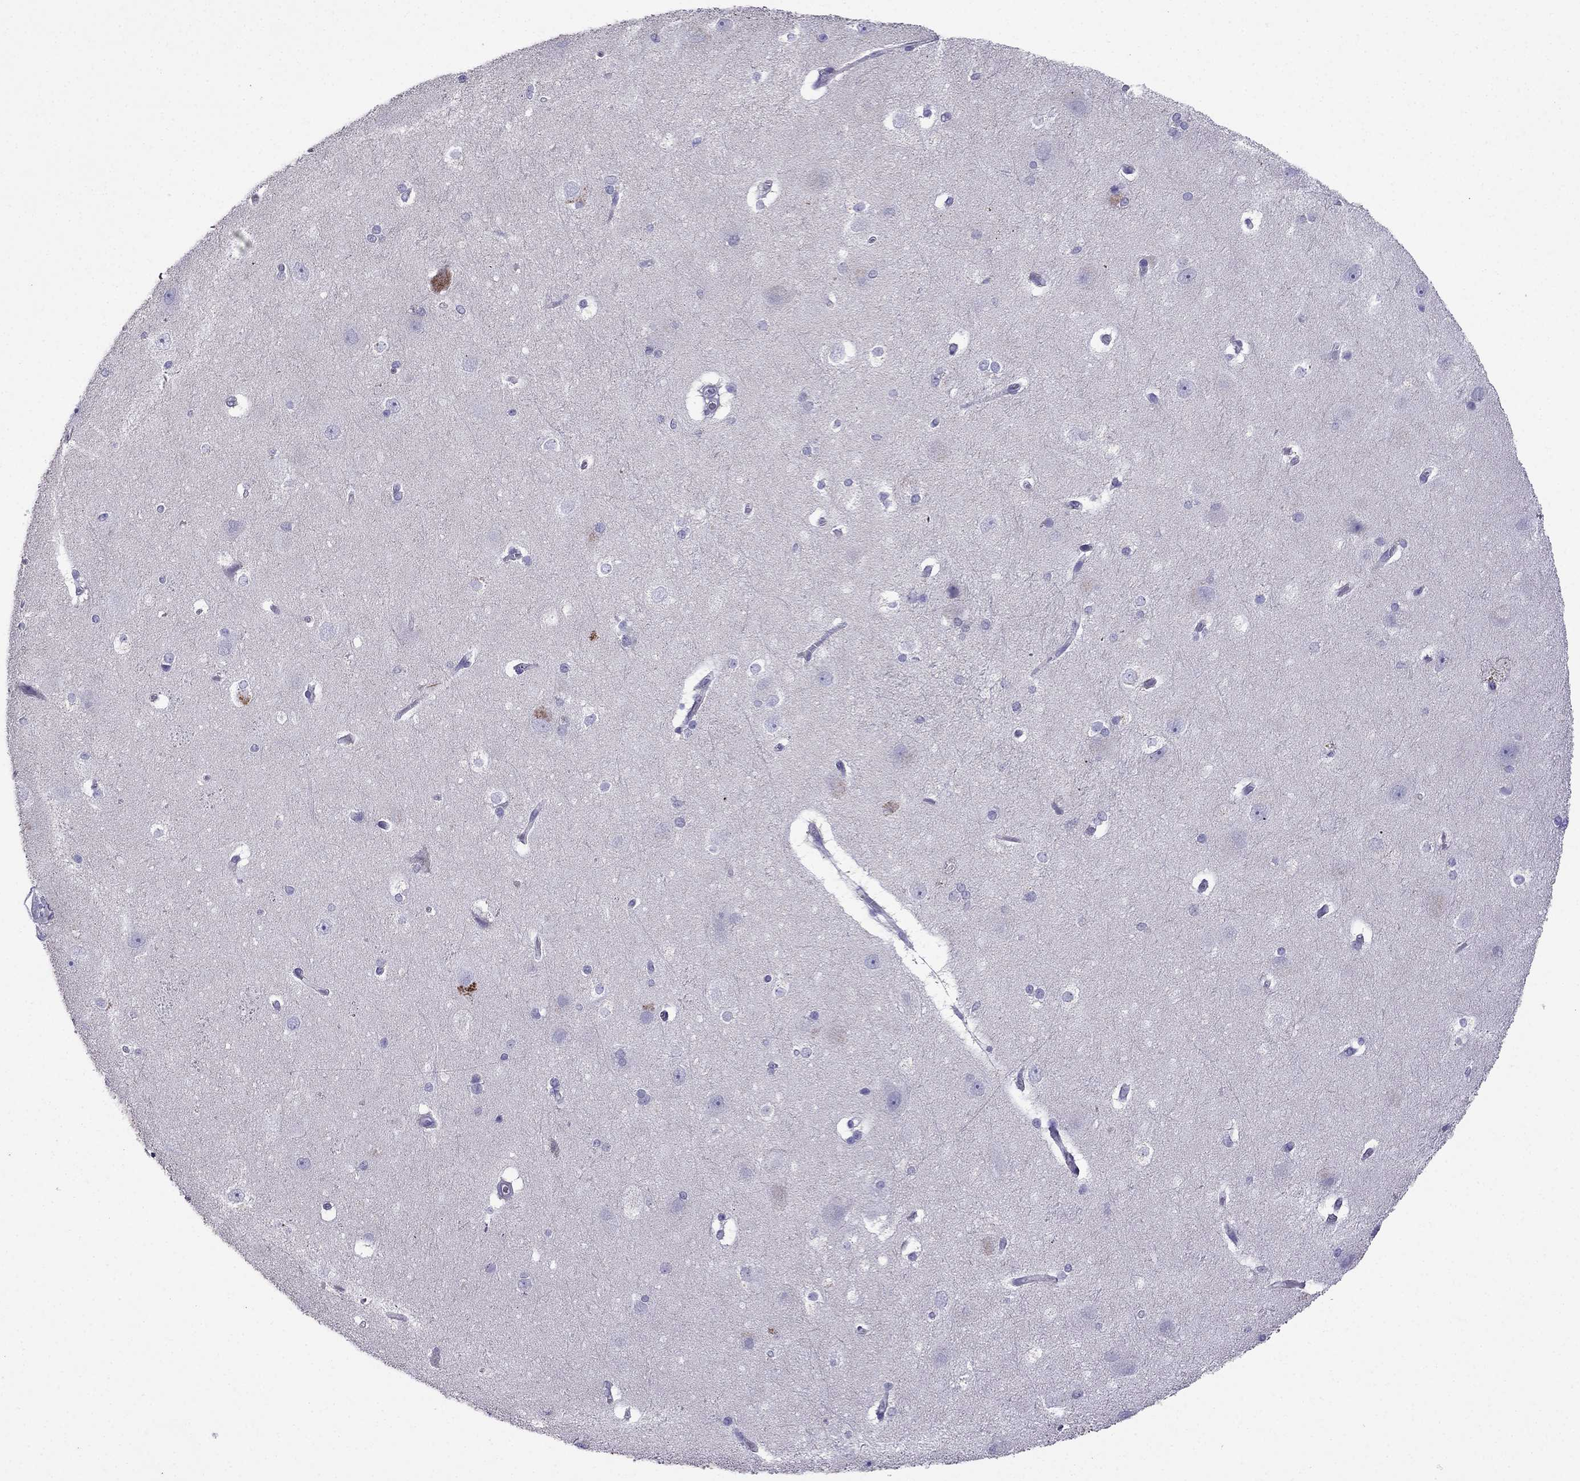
{"staining": {"intensity": "negative", "quantity": "none", "location": "none"}, "tissue": "hippocampus", "cell_type": "Glial cells", "image_type": "normal", "snomed": [{"axis": "morphology", "description": "Normal tissue, NOS"}, {"axis": "topography", "description": "Cerebral cortex"}, {"axis": "topography", "description": "Hippocampus"}], "caption": "An immunohistochemistry micrograph of unremarkable hippocampus is shown. There is no staining in glial cells of hippocampus. (Stains: DAB (3,3'-diaminobenzidine) immunohistochemistry with hematoxylin counter stain, Microscopy: brightfield microscopy at high magnification).", "gene": "DSC1", "patient": {"sex": "female", "age": 19}}